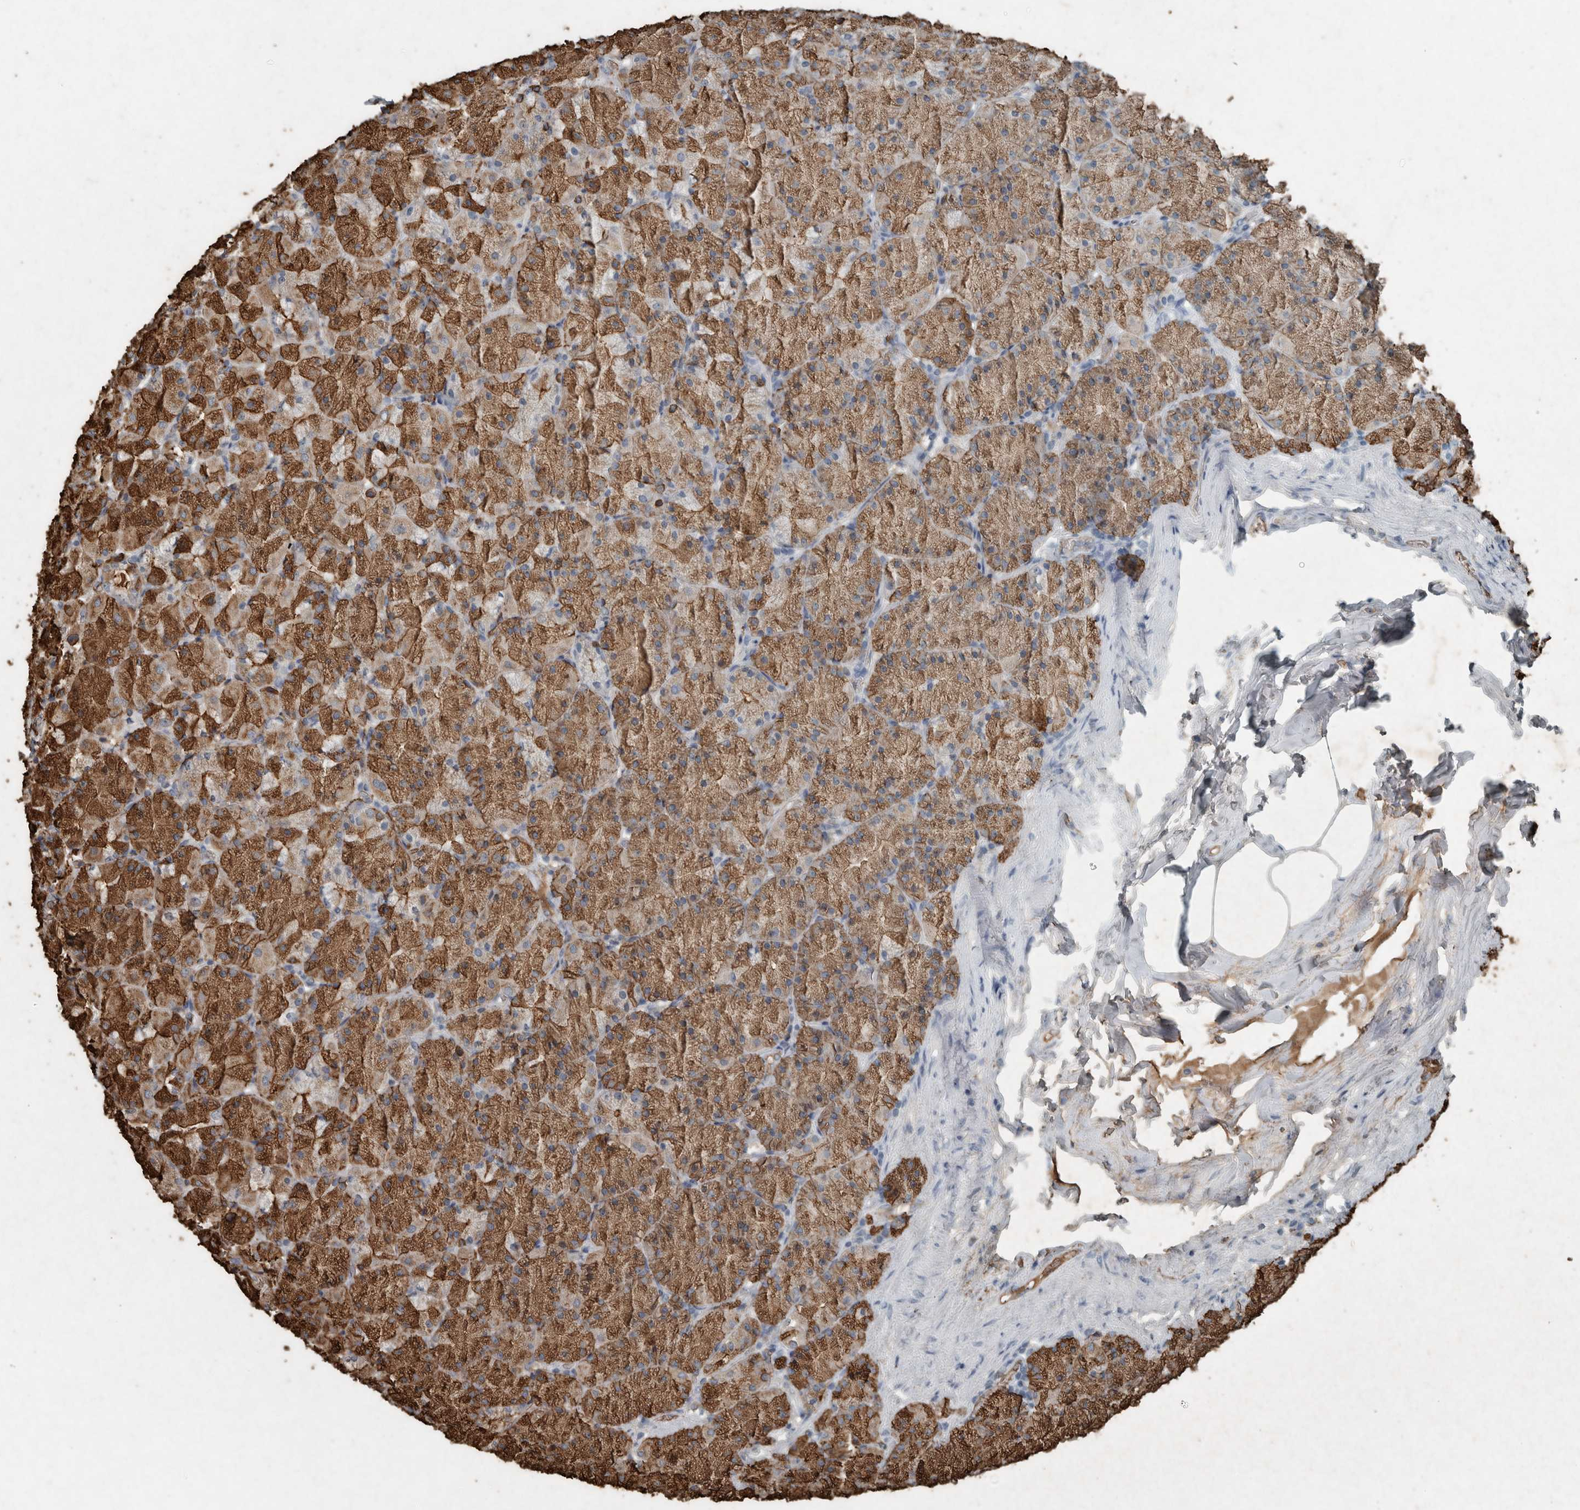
{"staining": {"intensity": "moderate", "quantity": ">75%", "location": "cytoplasmic/membranous"}, "tissue": "stomach", "cell_type": "Glandular cells", "image_type": "normal", "snomed": [{"axis": "morphology", "description": "Normal tissue, NOS"}, {"axis": "topography", "description": "Stomach, upper"}], "caption": "Moderate cytoplasmic/membranous positivity for a protein is seen in about >75% of glandular cells of normal stomach using immunohistochemistry.", "gene": "LBP", "patient": {"sex": "female", "age": 56}}